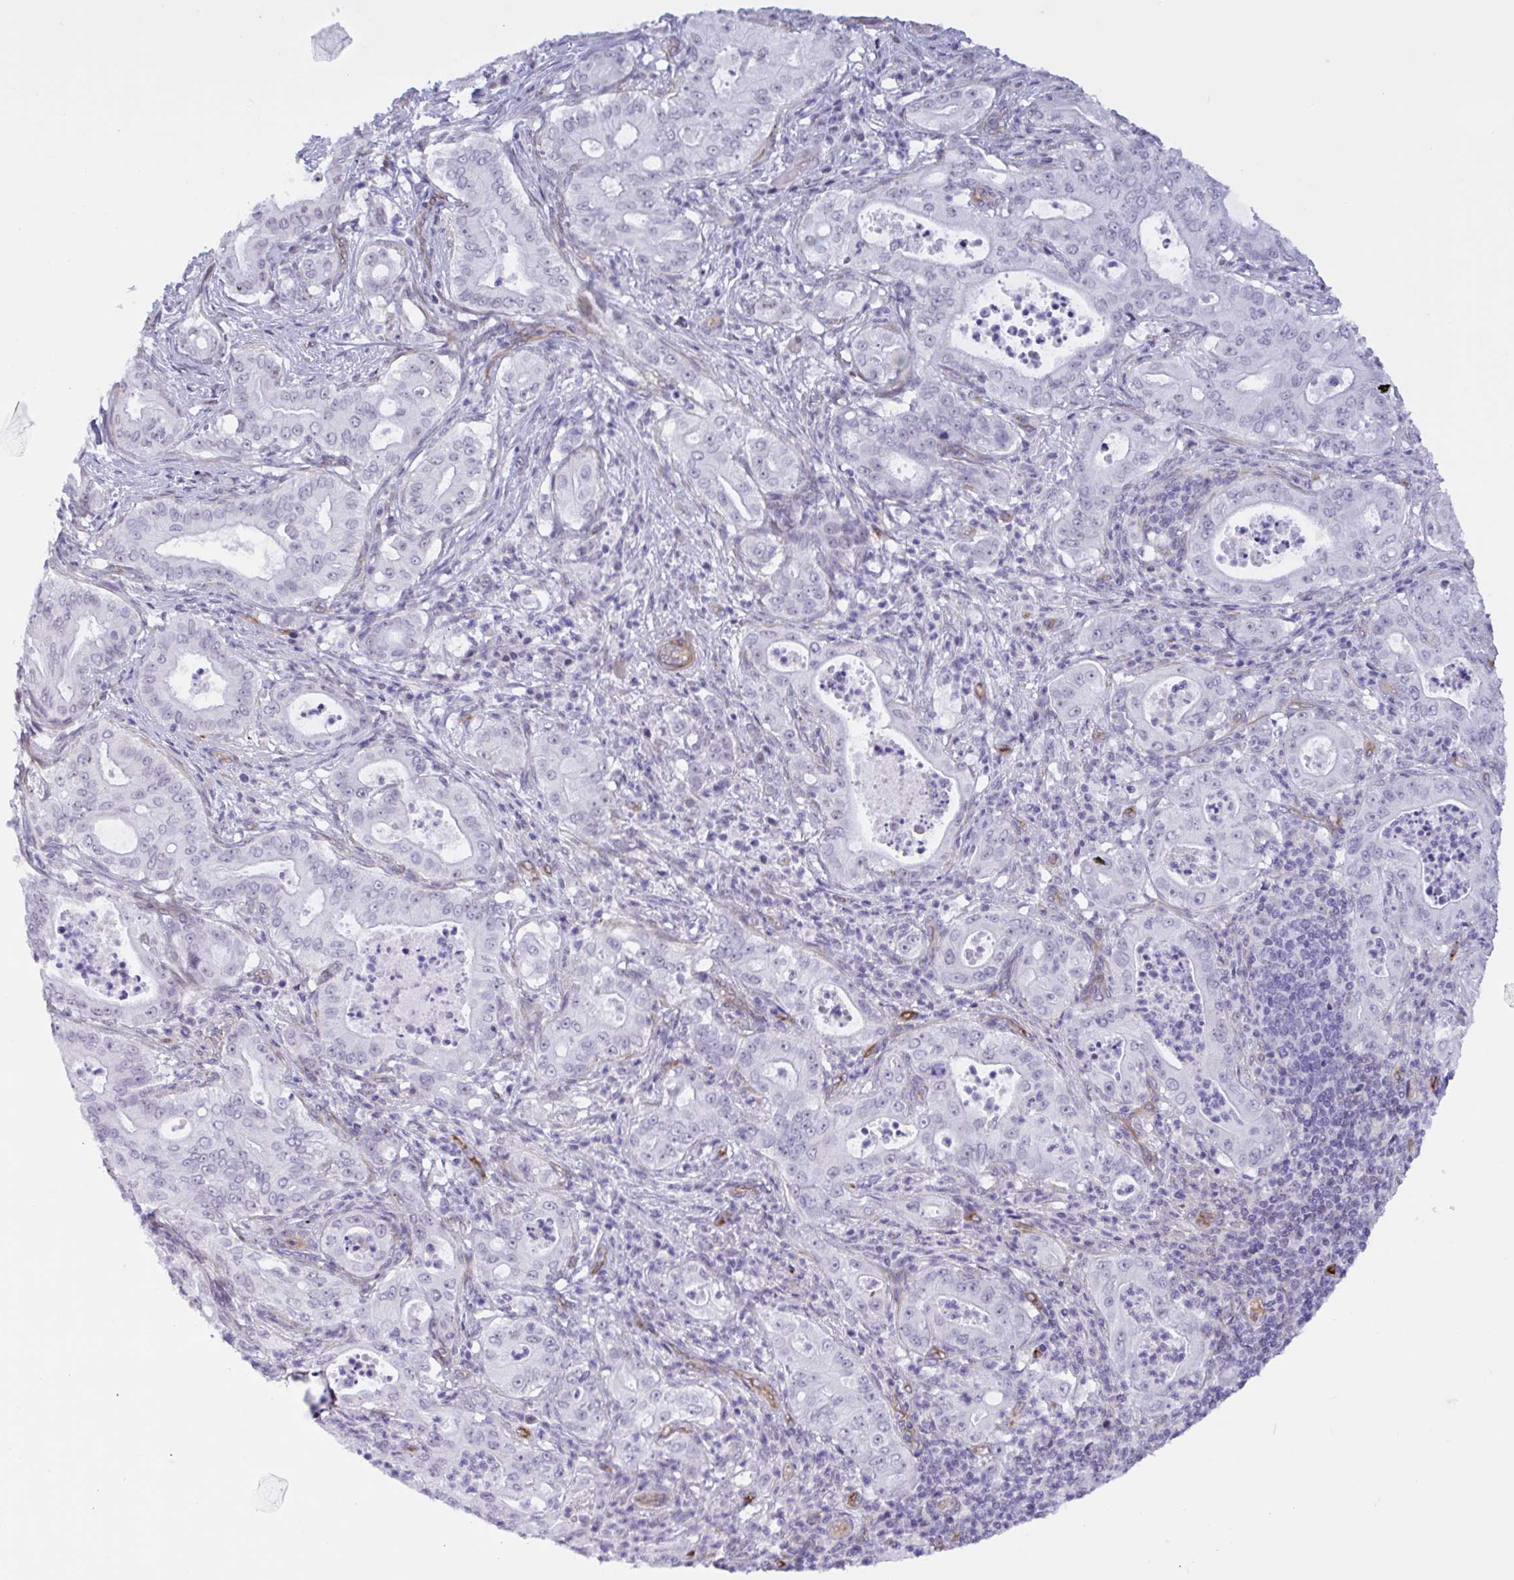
{"staining": {"intensity": "negative", "quantity": "none", "location": "none"}, "tissue": "pancreatic cancer", "cell_type": "Tumor cells", "image_type": "cancer", "snomed": [{"axis": "morphology", "description": "Adenocarcinoma, NOS"}, {"axis": "topography", "description": "Pancreas"}], "caption": "The micrograph exhibits no staining of tumor cells in pancreatic cancer.", "gene": "EML1", "patient": {"sex": "male", "age": 71}}